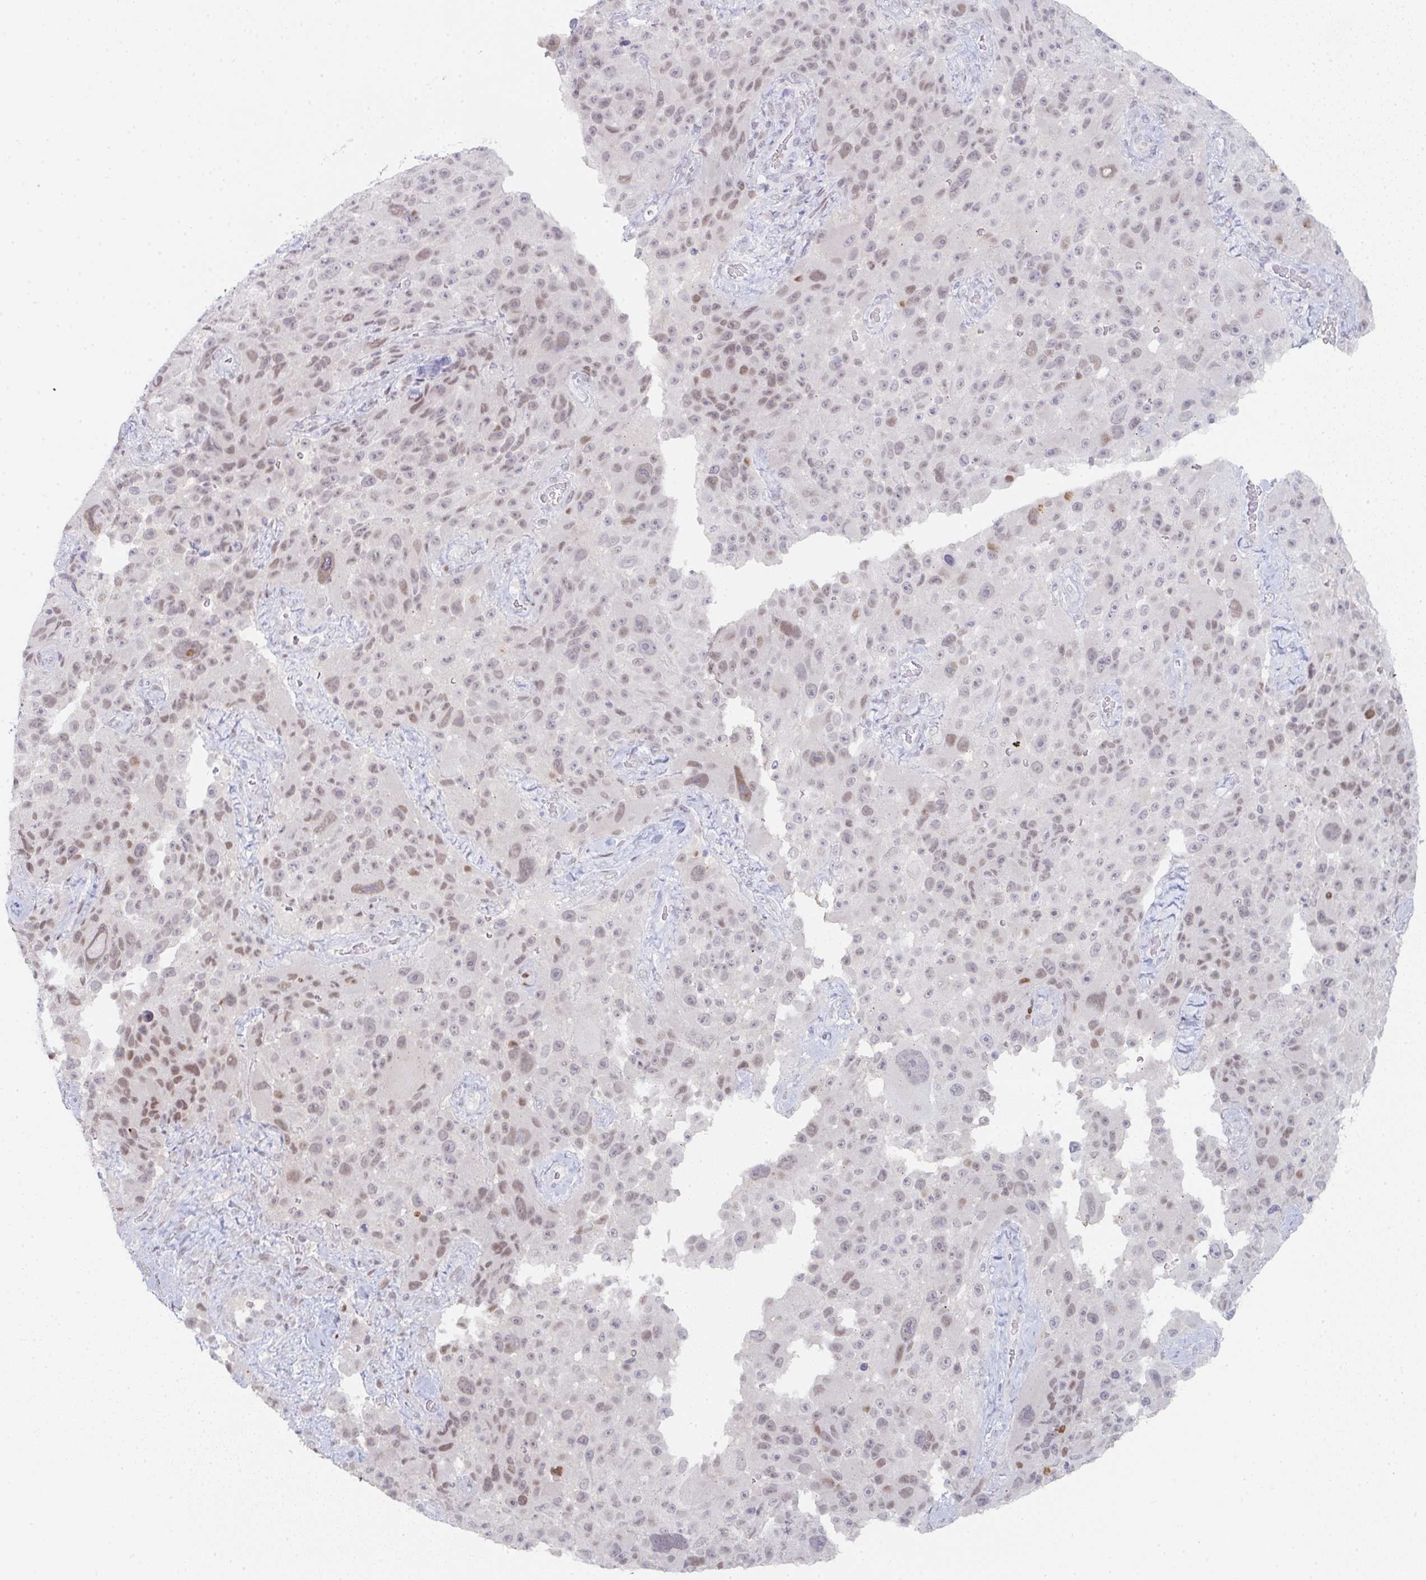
{"staining": {"intensity": "weak", "quantity": "25%-75%", "location": "nuclear"}, "tissue": "melanoma", "cell_type": "Tumor cells", "image_type": "cancer", "snomed": [{"axis": "morphology", "description": "Malignant melanoma, Metastatic site"}, {"axis": "topography", "description": "Lymph node"}], "caption": "Protein staining of malignant melanoma (metastatic site) tissue reveals weak nuclear expression in approximately 25%-75% of tumor cells.", "gene": "LIN54", "patient": {"sex": "male", "age": 62}}